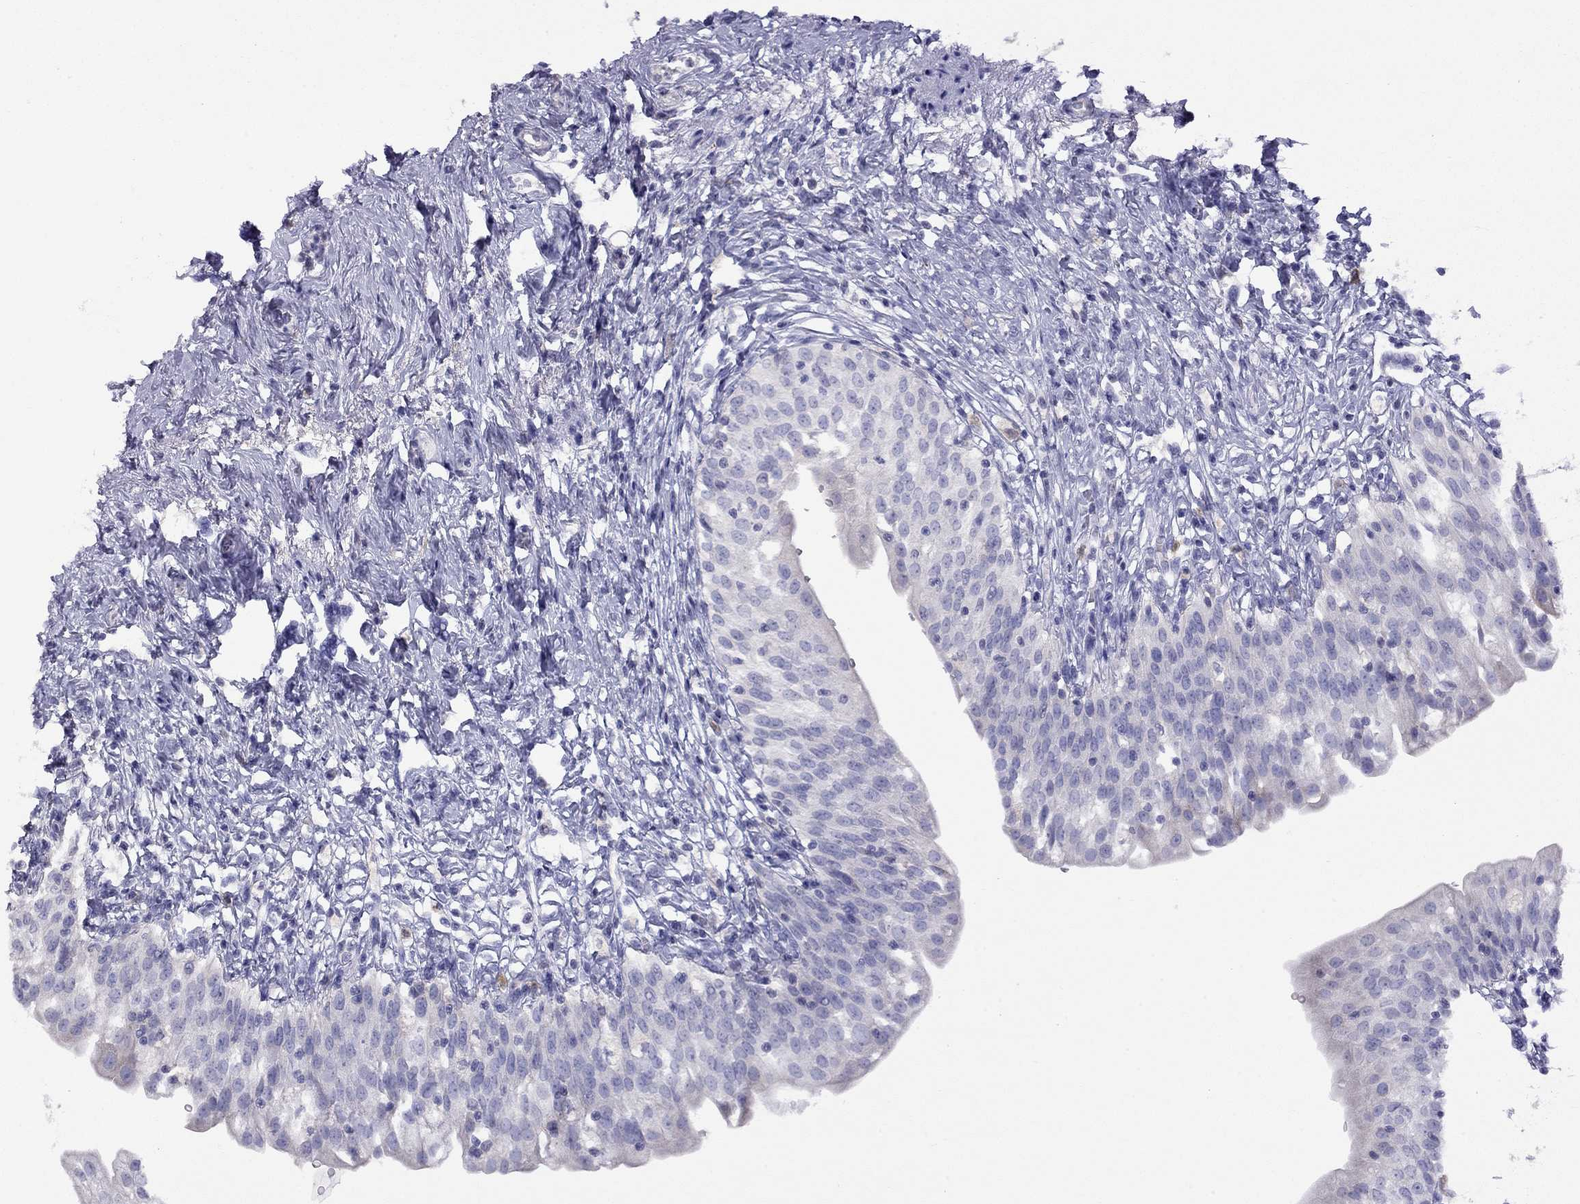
{"staining": {"intensity": "negative", "quantity": "none", "location": "none"}, "tissue": "urinary bladder", "cell_type": "Urothelial cells", "image_type": "normal", "snomed": [{"axis": "morphology", "description": "Normal tissue, NOS"}, {"axis": "topography", "description": "Urinary bladder"}], "caption": "Immunohistochemistry (IHC) of unremarkable urinary bladder shows no staining in urothelial cells. (DAB IHC with hematoxylin counter stain).", "gene": "CPNE4", "patient": {"sex": "male", "age": 76}}